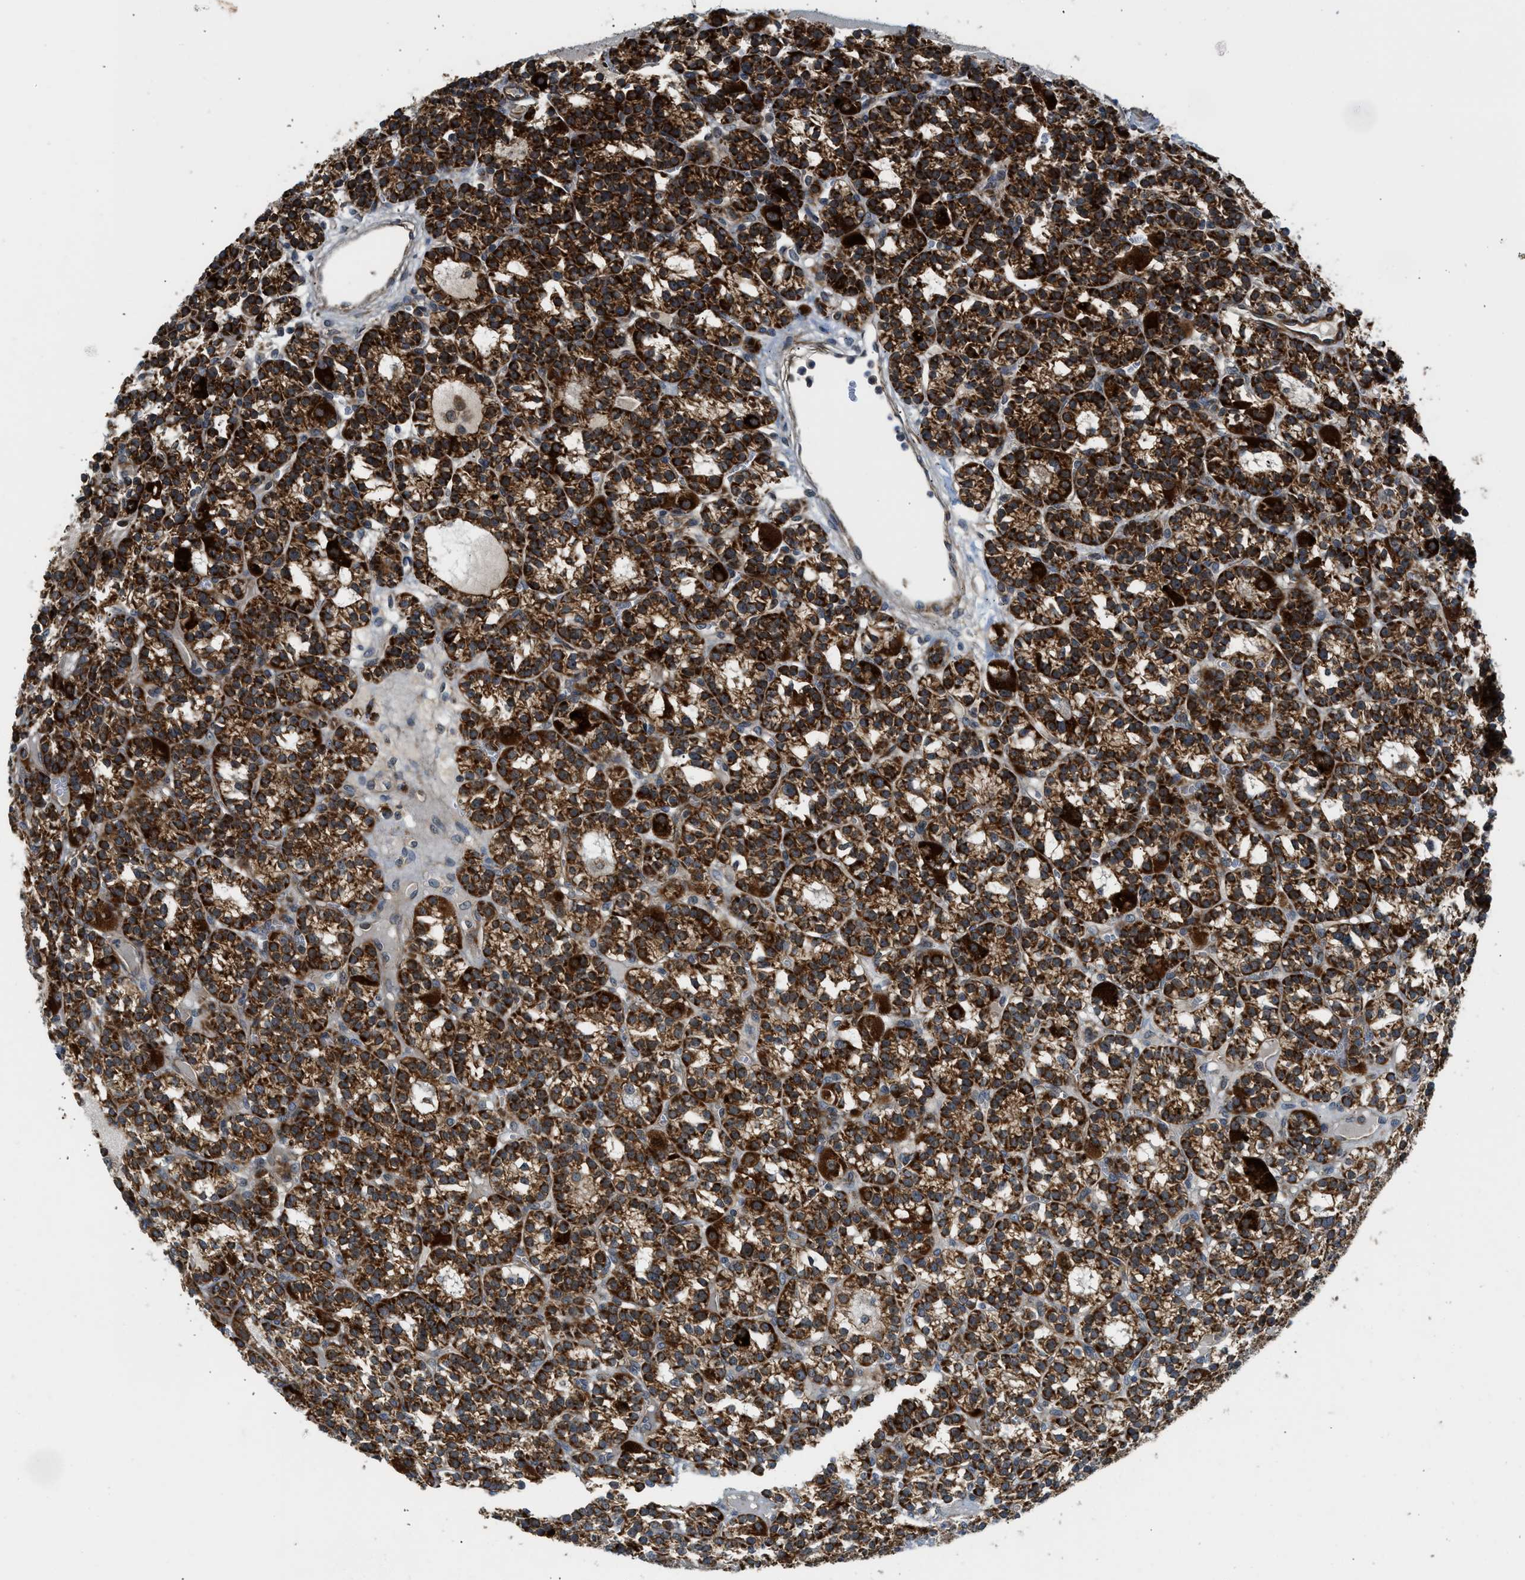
{"staining": {"intensity": "strong", "quantity": ">75%", "location": "cytoplasmic/membranous"}, "tissue": "parathyroid gland", "cell_type": "Glandular cells", "image_type": "normal", "snomed": [{"axis": "morphology", "description": "Normal tissue, NOS"}, {"axis": "morphology", "description": "Adenoma, NOS"}, {"axis": "topography", "description": "Parathyroid gland"}], "caption": "Immunohistochemistry image of normal parathyroid gland: parathyroid gland stained using immunohistochemistry (IHC) demonstrates high levels of strong protein expression localized specifically in the cytoplasmic/membranous of glandular cells, appearing as a cytoplasmic/membranous brown color.", "gene": "SESN2", "patient": {"sex": "female", "age": 58}}